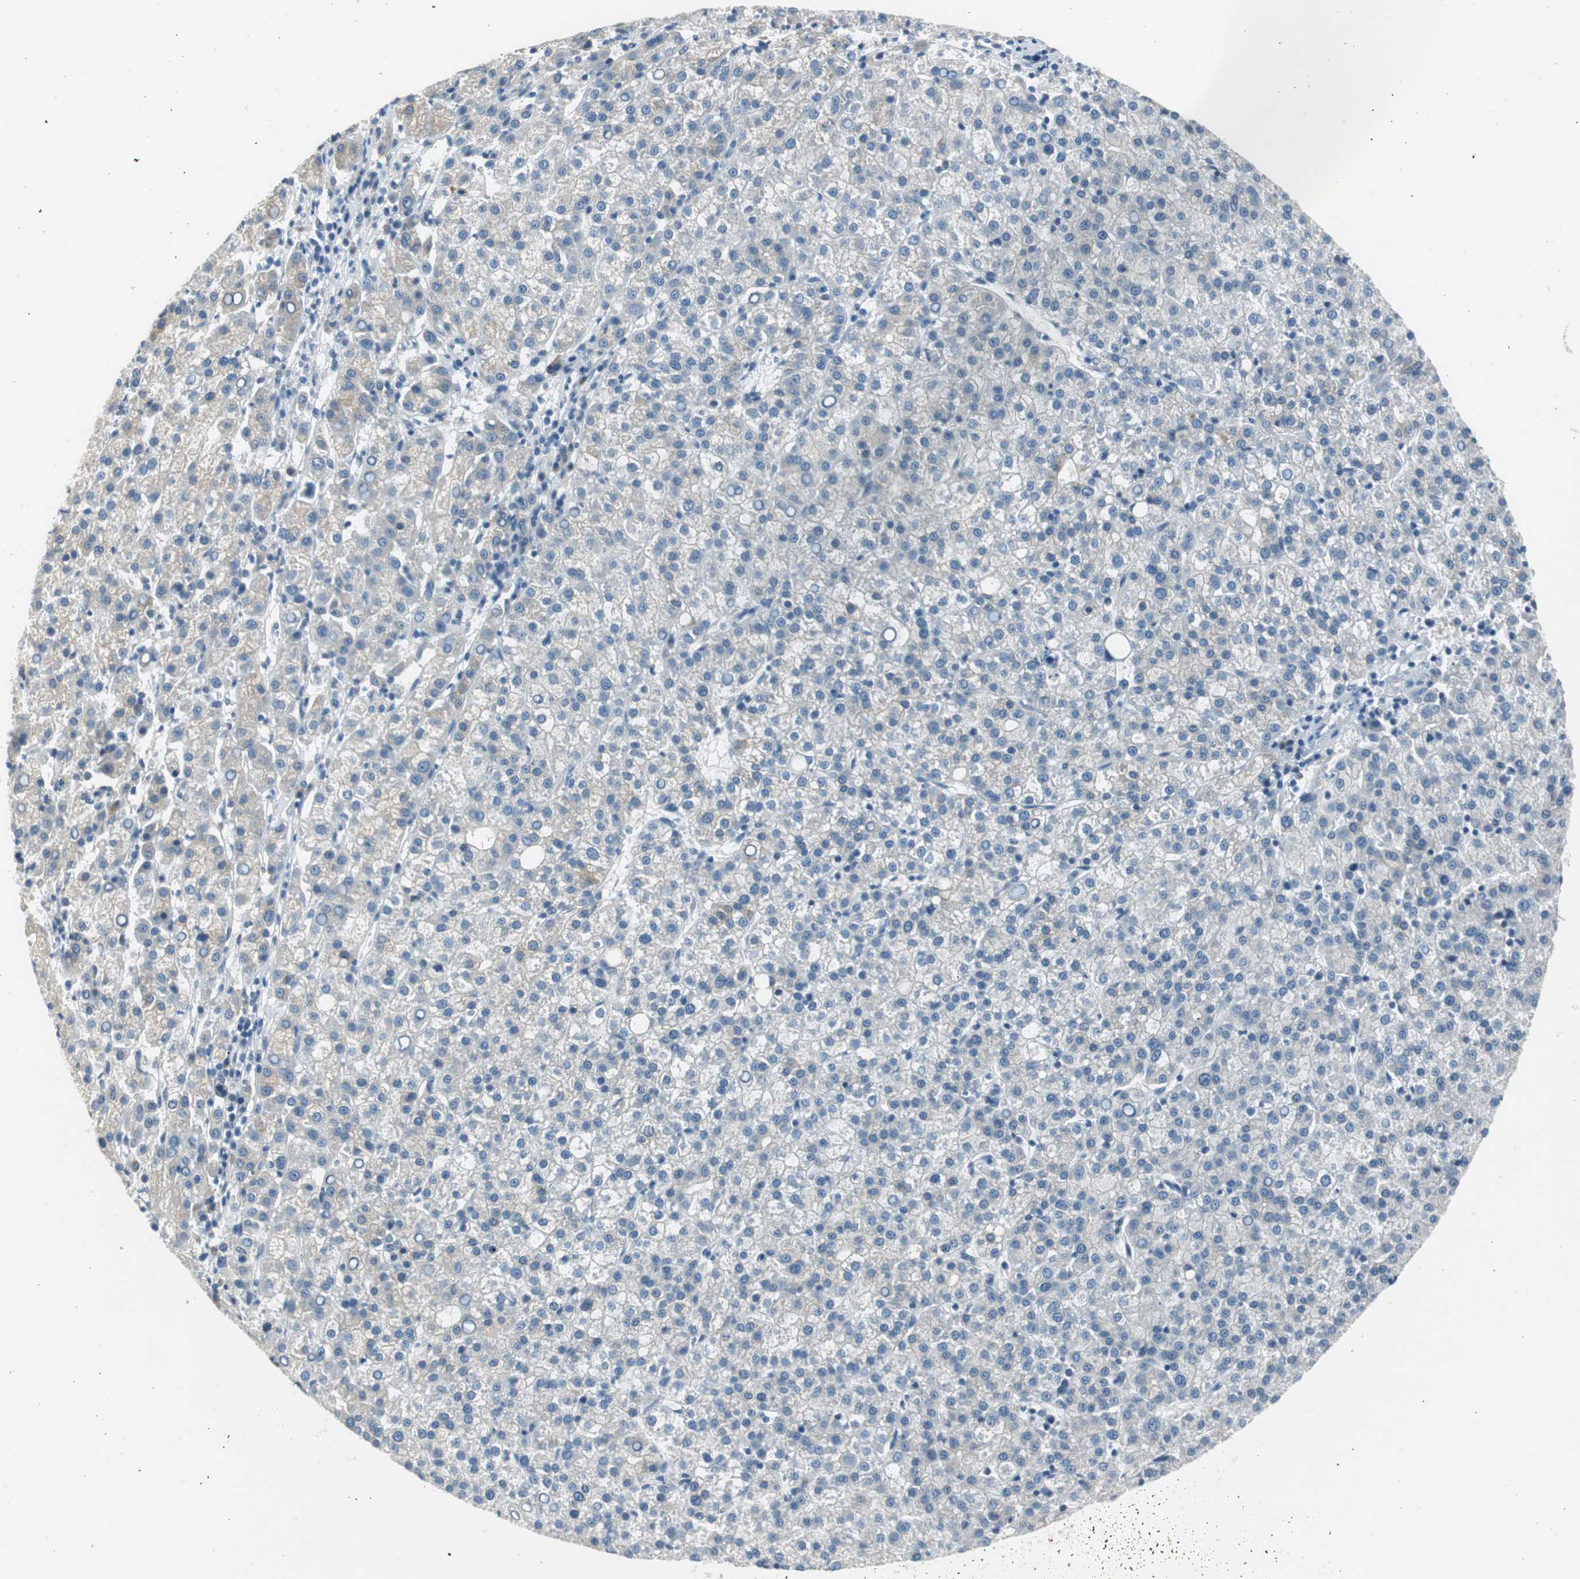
{"staining": {"intensity": "negative", "quantity": "none", "location": "none"}, "tissue": "liver cancer", "cell_type": "Tumor cells", "image_type": "cancer", "snomed": [{"axis": "morphology", "description": "Carcinoma, Hepatocellular, NOS"}, {"axis": "topography", "description": "Liver"}], "caption": "This micrograph is of liver hepatocellular carcinoma stained with immunohistochemistry (IHC) to label a protein in brown with the nuclei are counter-stained blue. There is no expression in tumor cells. (Brightfield microscopy of DAB (3,3'-diaminobenzidine) IHC at high magnification).", "gene": "PLAA", "patient": {"sex": "female", "age": 58}}